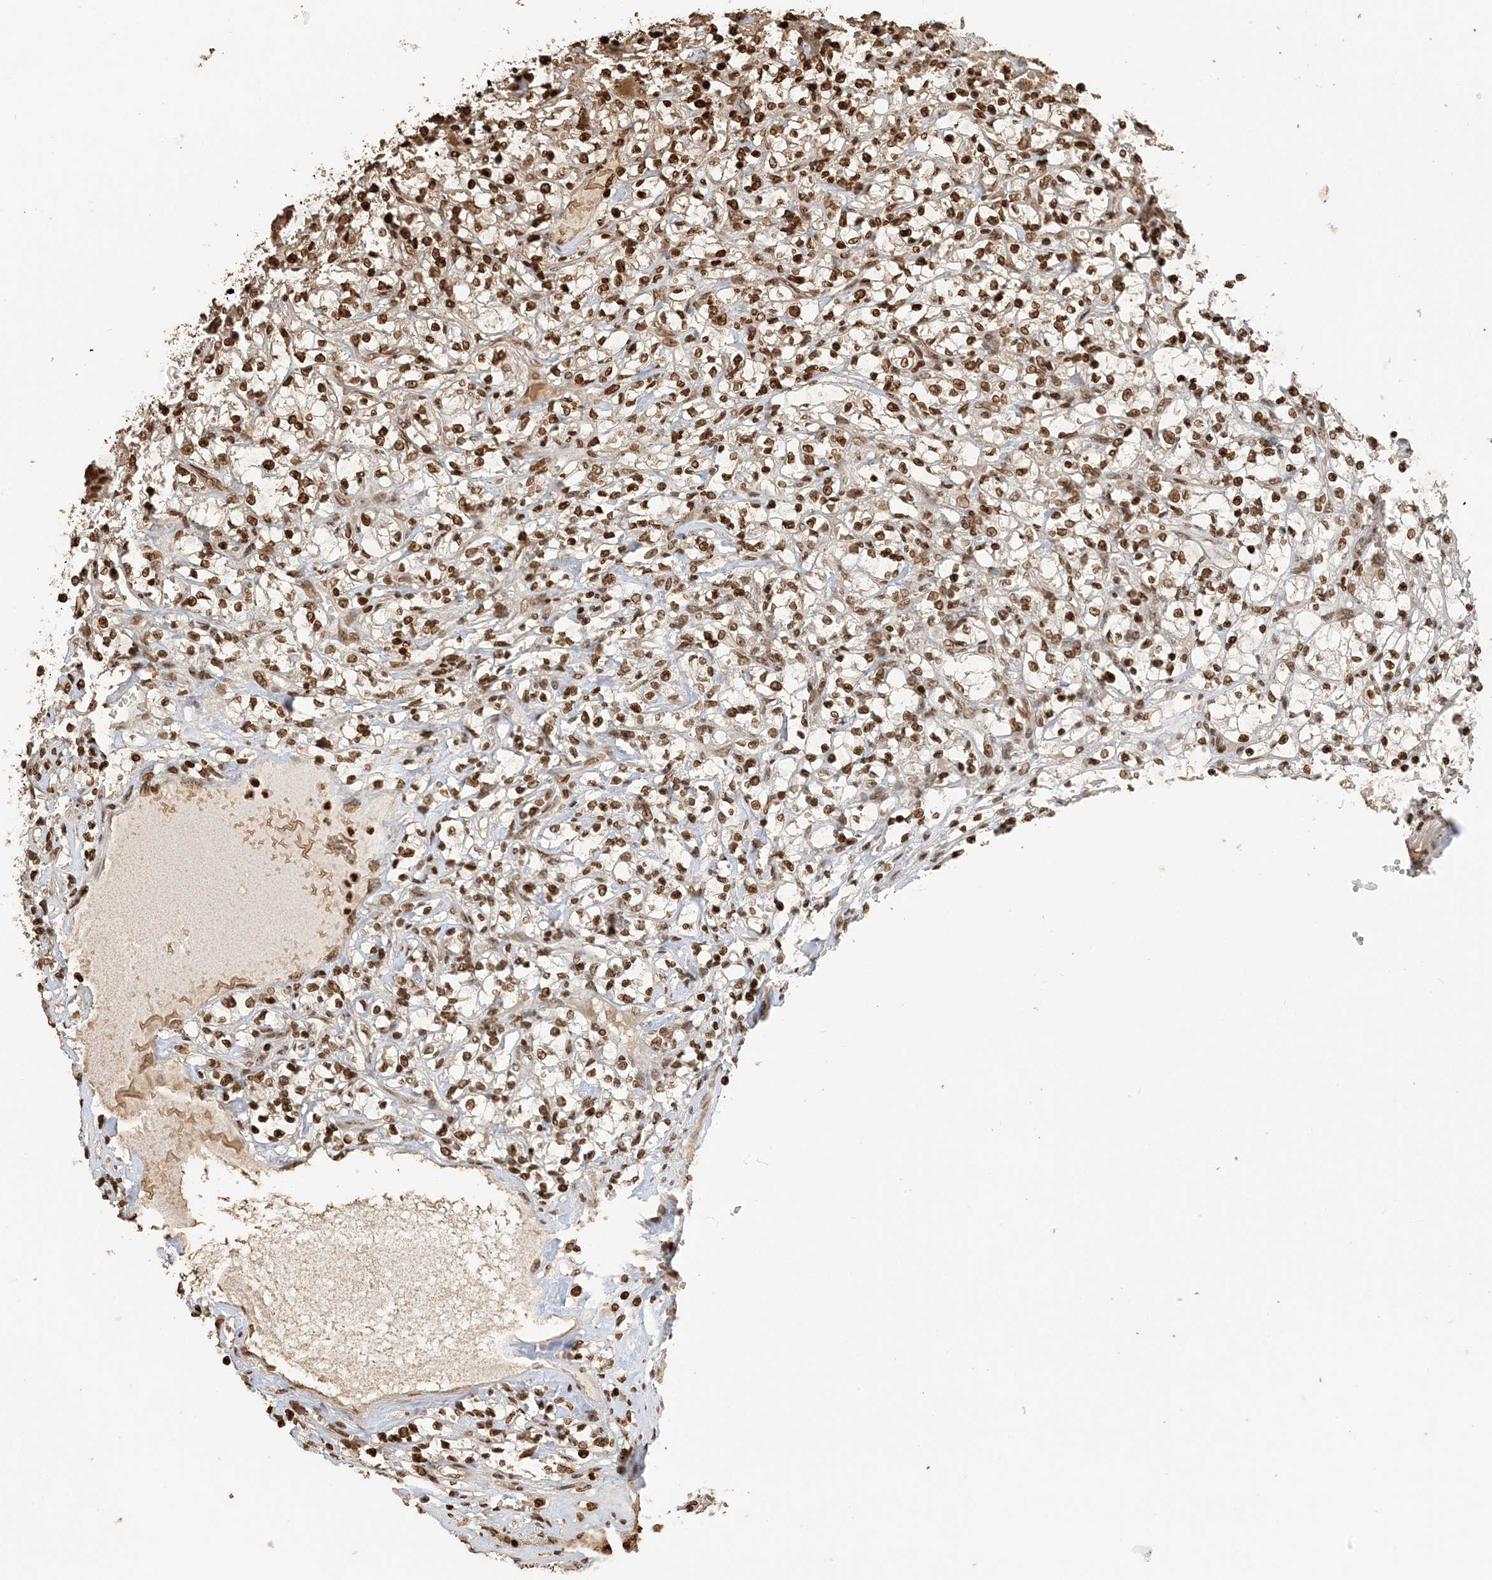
{"staining": {"intensity": "strong", "quantity": ">75%", "location": "nuclear"}, "tissue": "renal cancer", "cell_type": "Tumor cells", "image_type": "cancer", "snomed": [{"axis": "morphology", "description": "Adenocarcinoma, NOS"}, {"axis": "topography", "description": "Kidney"}], "caption": "Strong nuclear staining is present in about >75% of tumor cells in renal cancer. (DAB (3,3'-diaminobenzidine) IHC with brightfield microscopy, high magnification).", "gene": "H3-3B", "patient": {"sex": "female", "age": 69}}